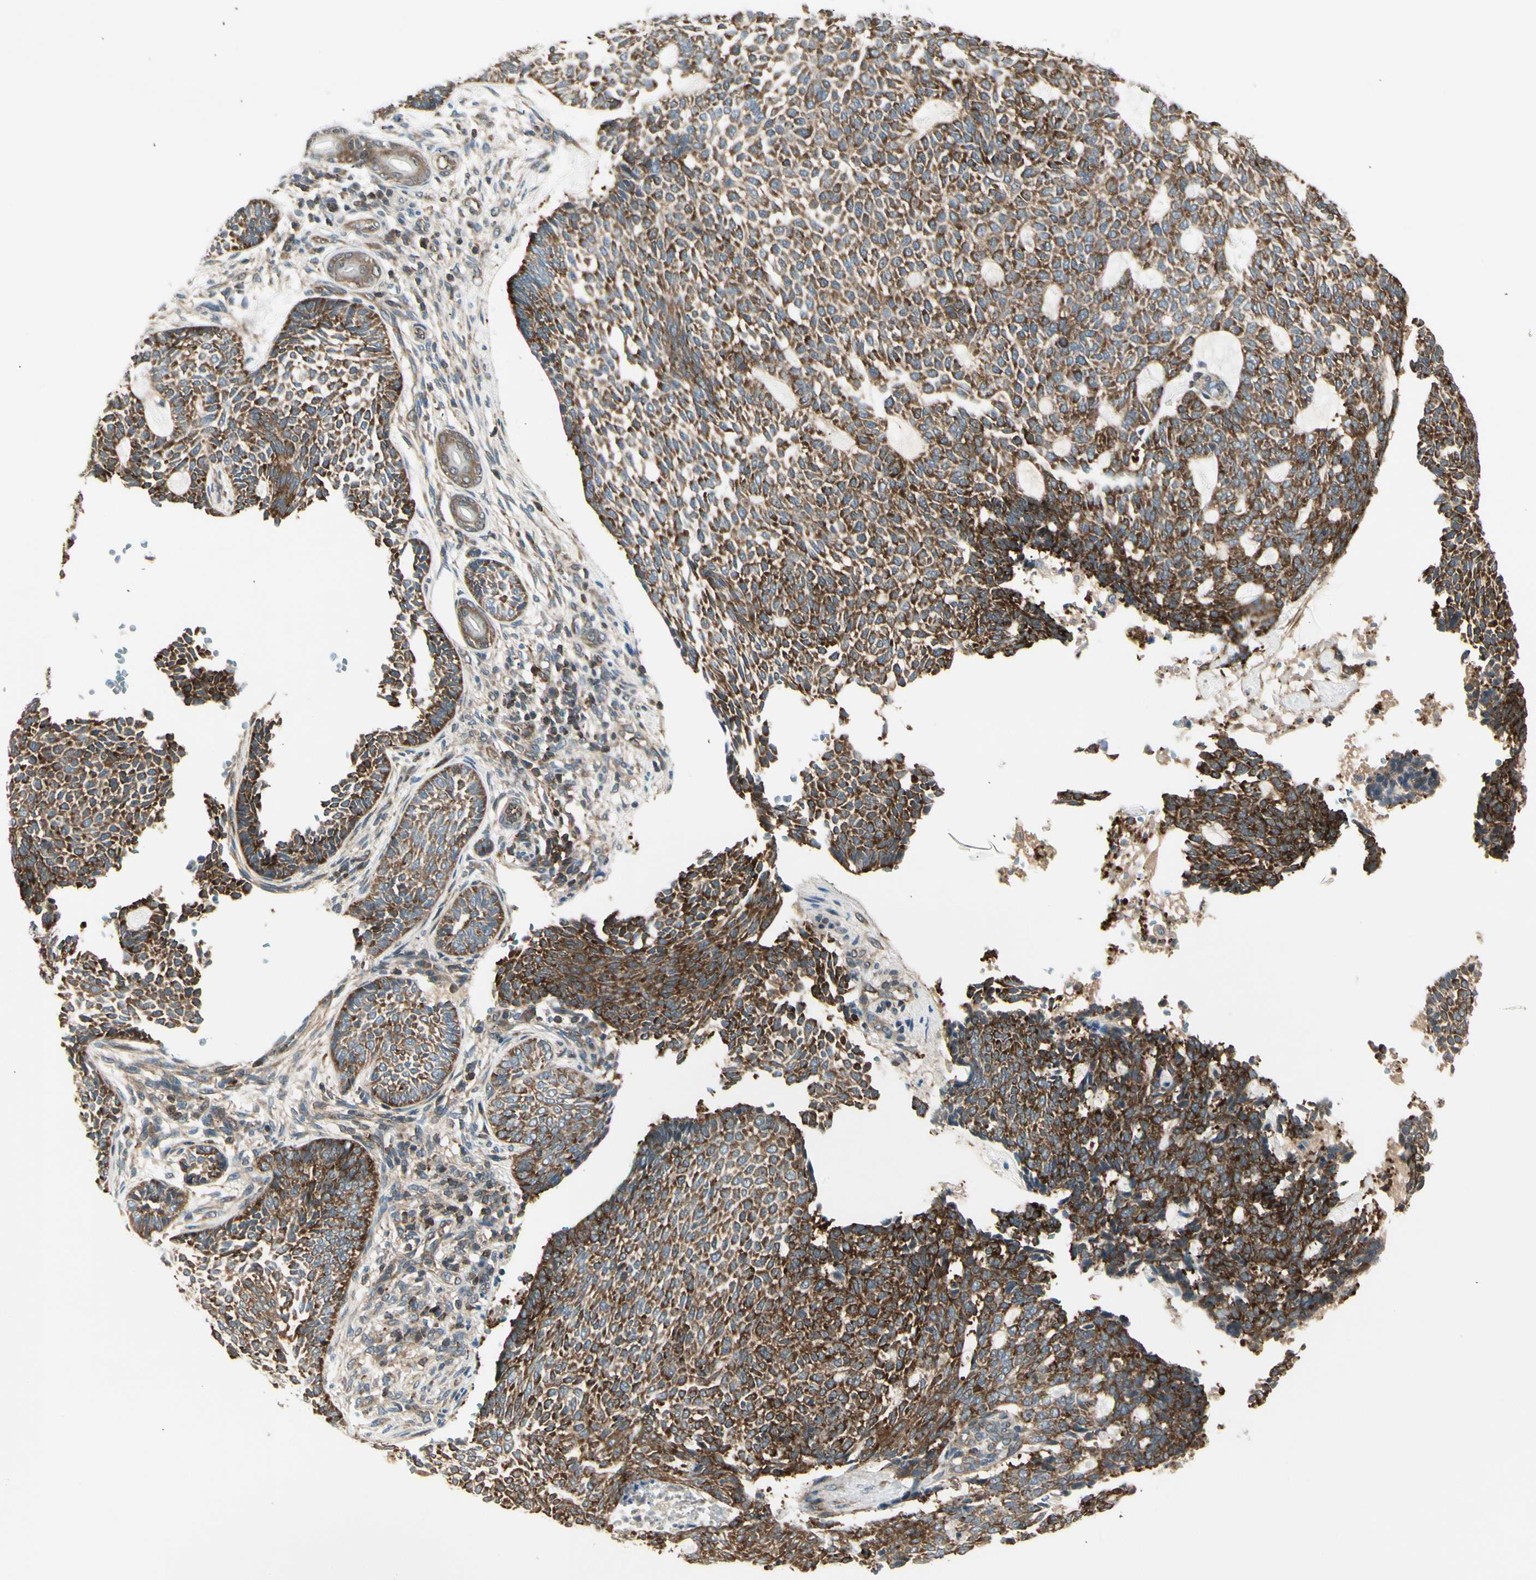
{"staining": {"intensity": "strong", "quantity": ">75%", "location": "cytoplasmic/membranous"}, "tissue": "skin cancer", "cell_type": "Tumor cells", "image_type": "cancer", "snomed": [{"axis": "morphology", "description": "Basal cell carcinoma"}, {"axis": "topography", "description": "Skin"}], "caption": "Protein expression analysis of skin basal cell carcinoma demonstrates strong cytoplasmic/membranous staining in about >75% of tumor cells.", "gene": "OXSR1", "patient": {"sex": "male", "age": 87}}